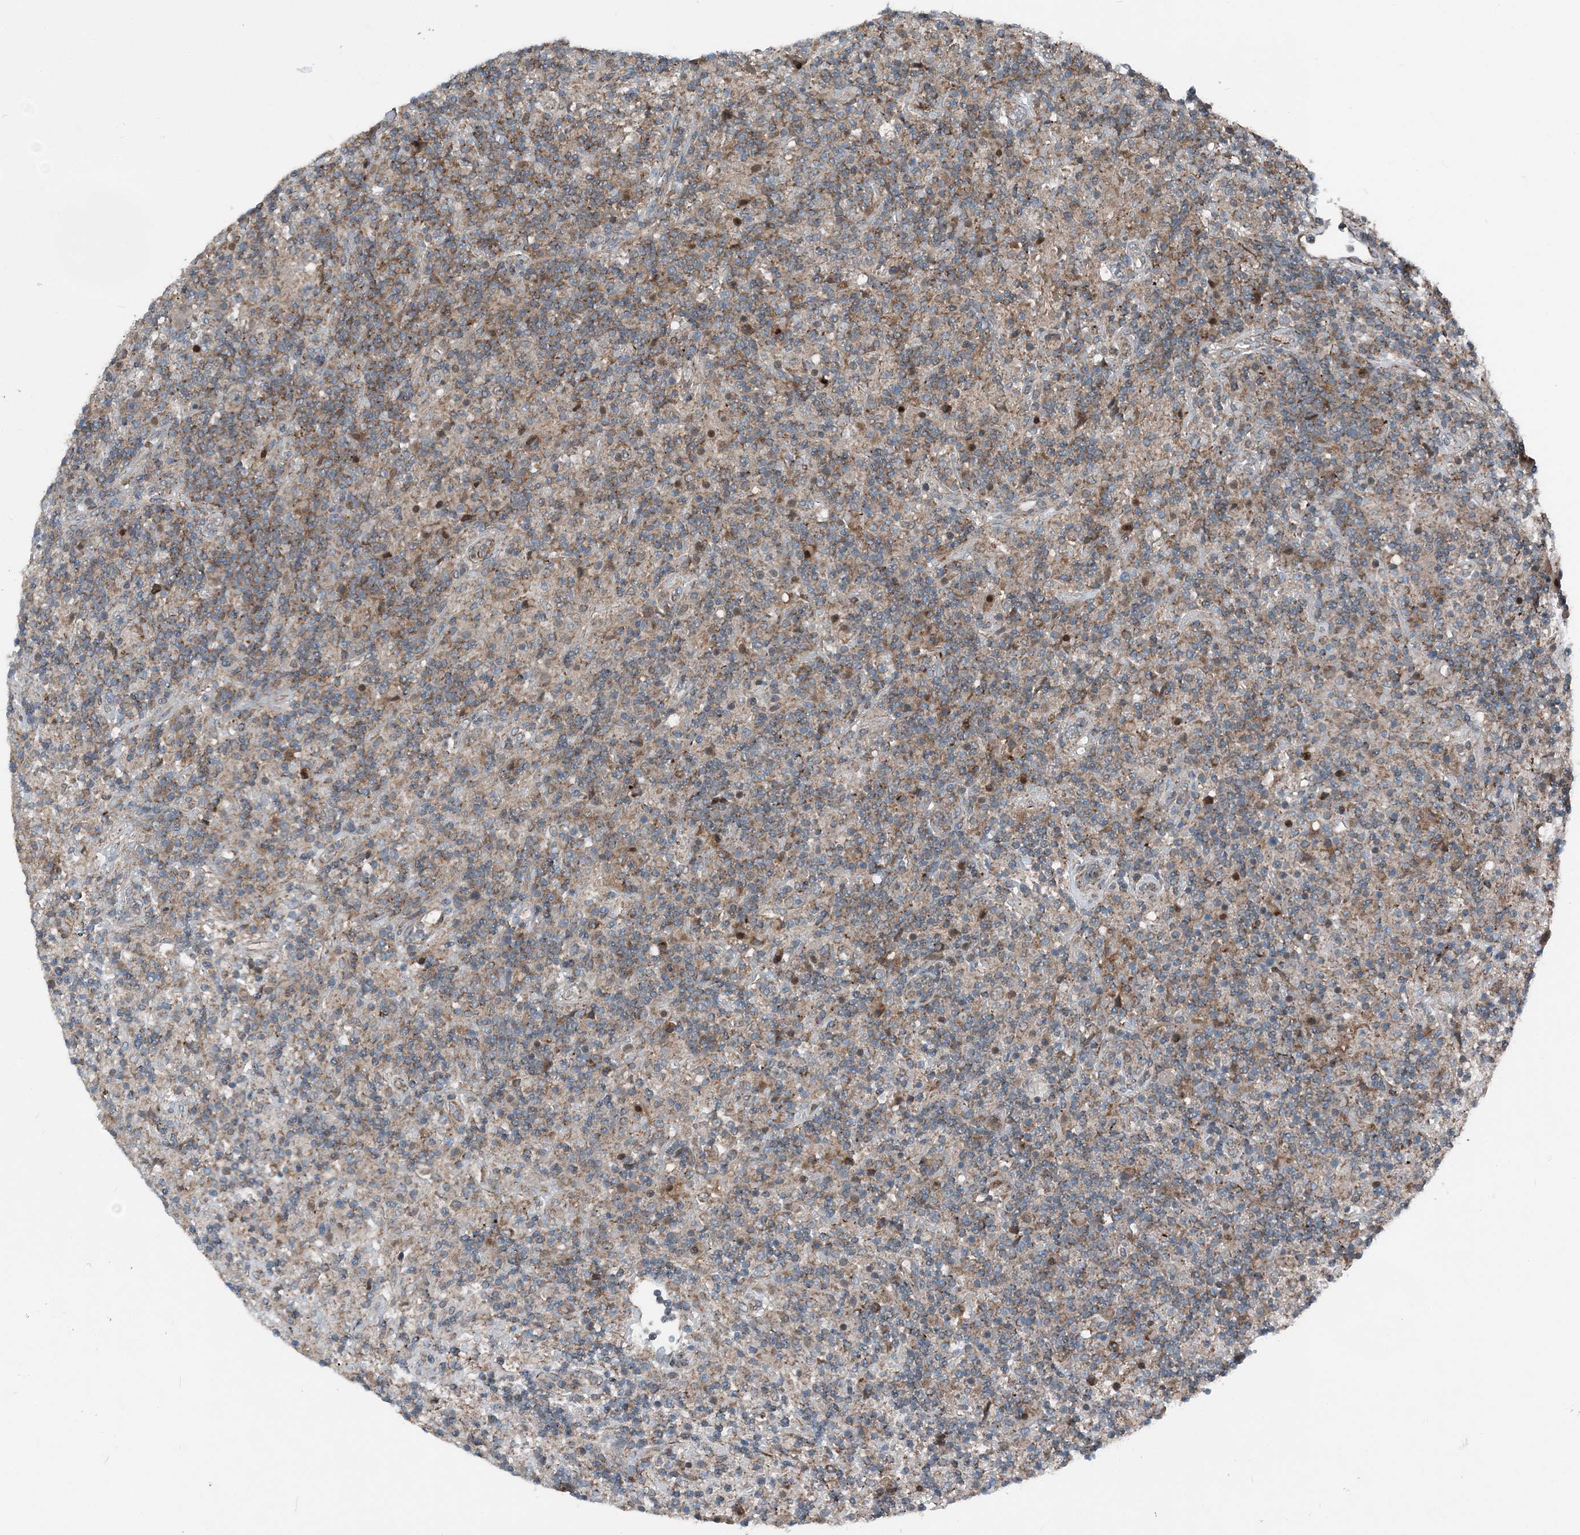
{"staining": {"intensity": "negative", "quantity": "none", "location": "none"}, "tissue": "lymphoma", "cell_type": "Tumor cells", "image_type": "cancer", "snomed": [{"axis": "morphology", "description": "Hodgkin's disease, NOS"}, {"axis": "topography", "description": "Lymph node"}], "caption": "This is an immunohistochemistry photomicrograph of human Hodgkin's disease. There is no staining in tumor cells.", "gene": "NDUFA2", "patient": {"sex": "male", "age": 70}}